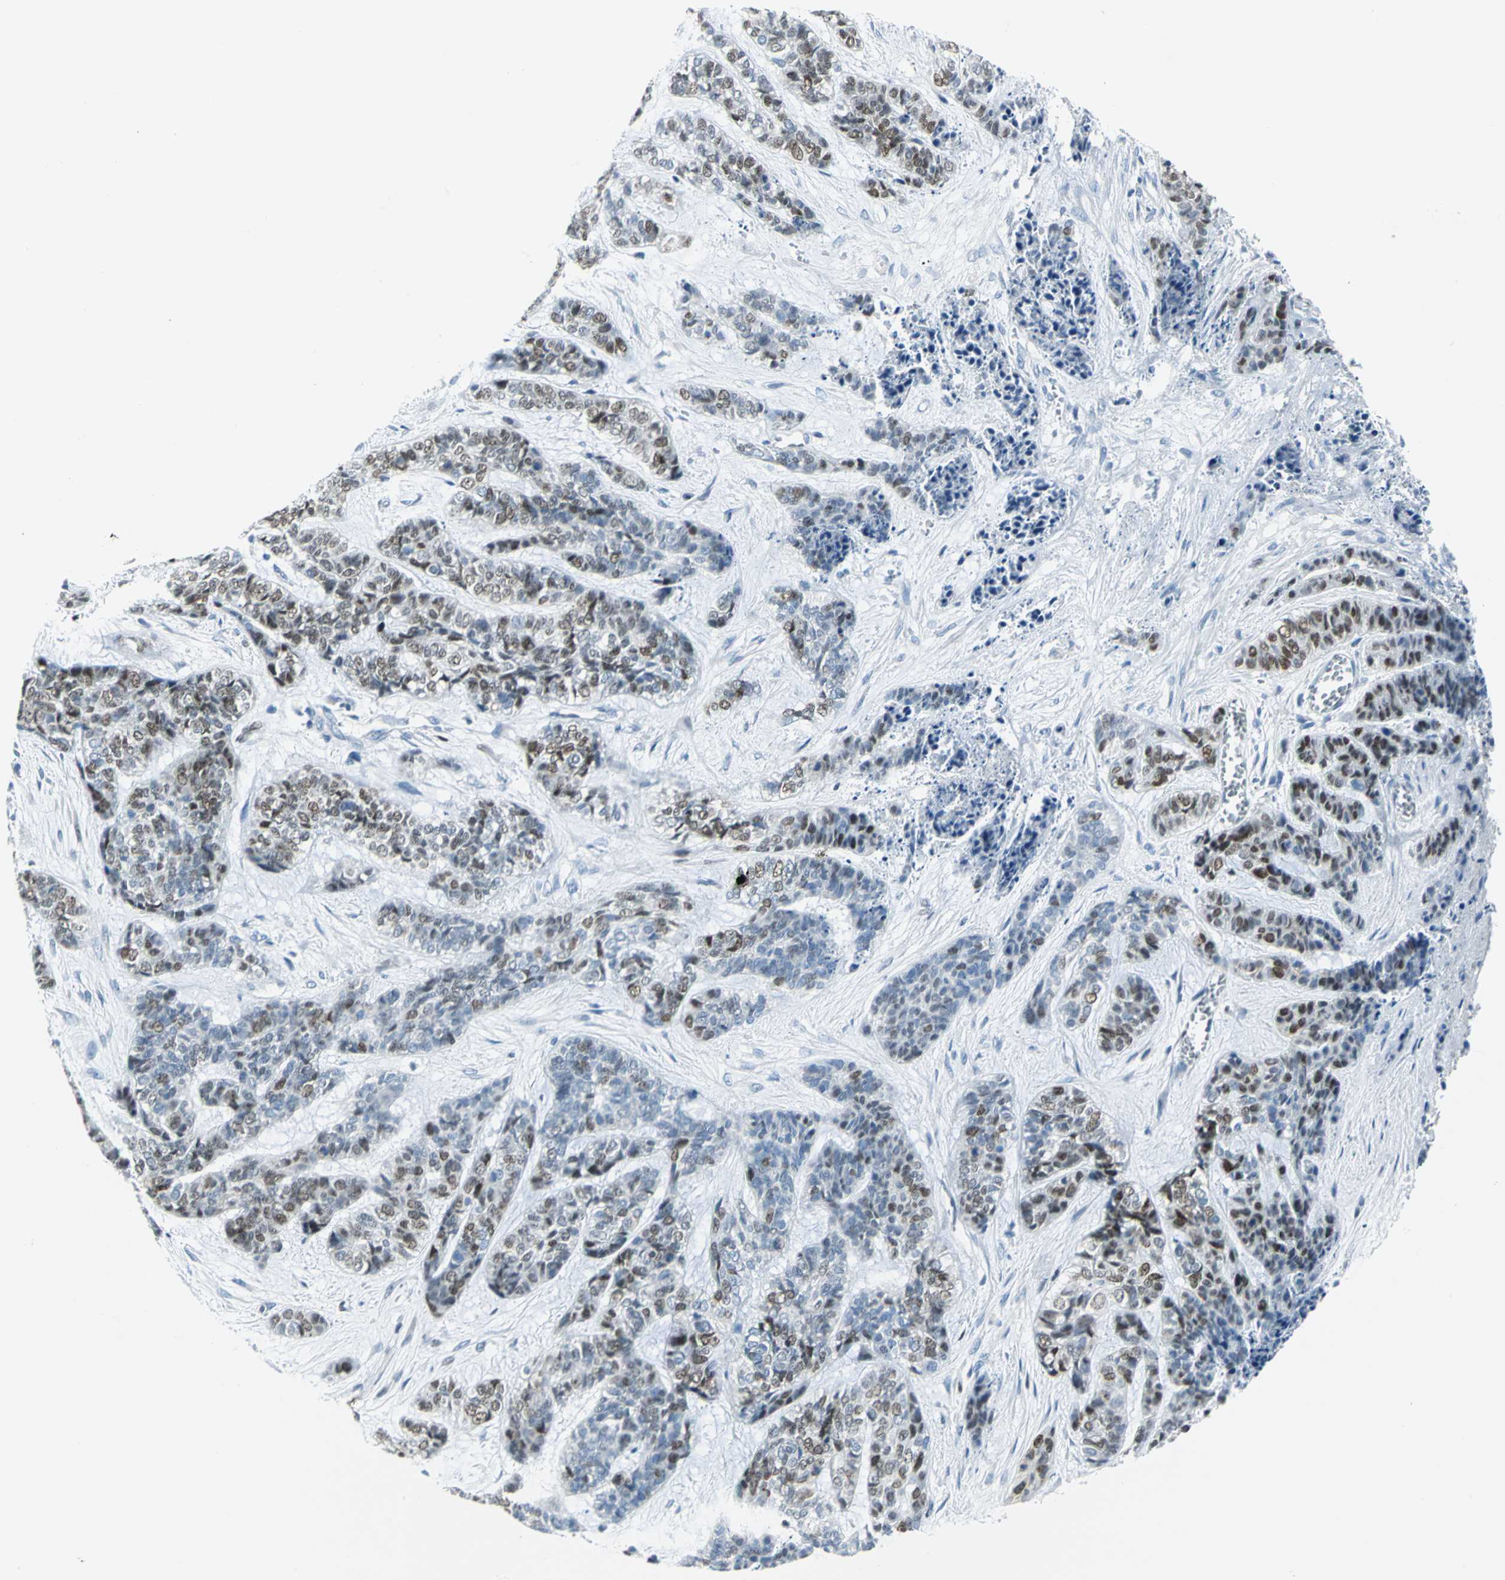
{"staining": {"intensity": "moderate", "quantity": ">75%", "location": "nuclear"}, "tissue": "skin cancer", "cell_type": "Tumor cells", "image_type": "cancer", "snomed": [{"axis": "morphology", "description": "Basal cell carcinoma"}, {"axis": "topography", "description": "Skin"}], "caption": "This is a histology image of IHC staining of skin cancer, which shows moderate staining in the nuclear of tumor cells.", "gene": "MCM4", "patient": {"sex": "female", "age": 64}}